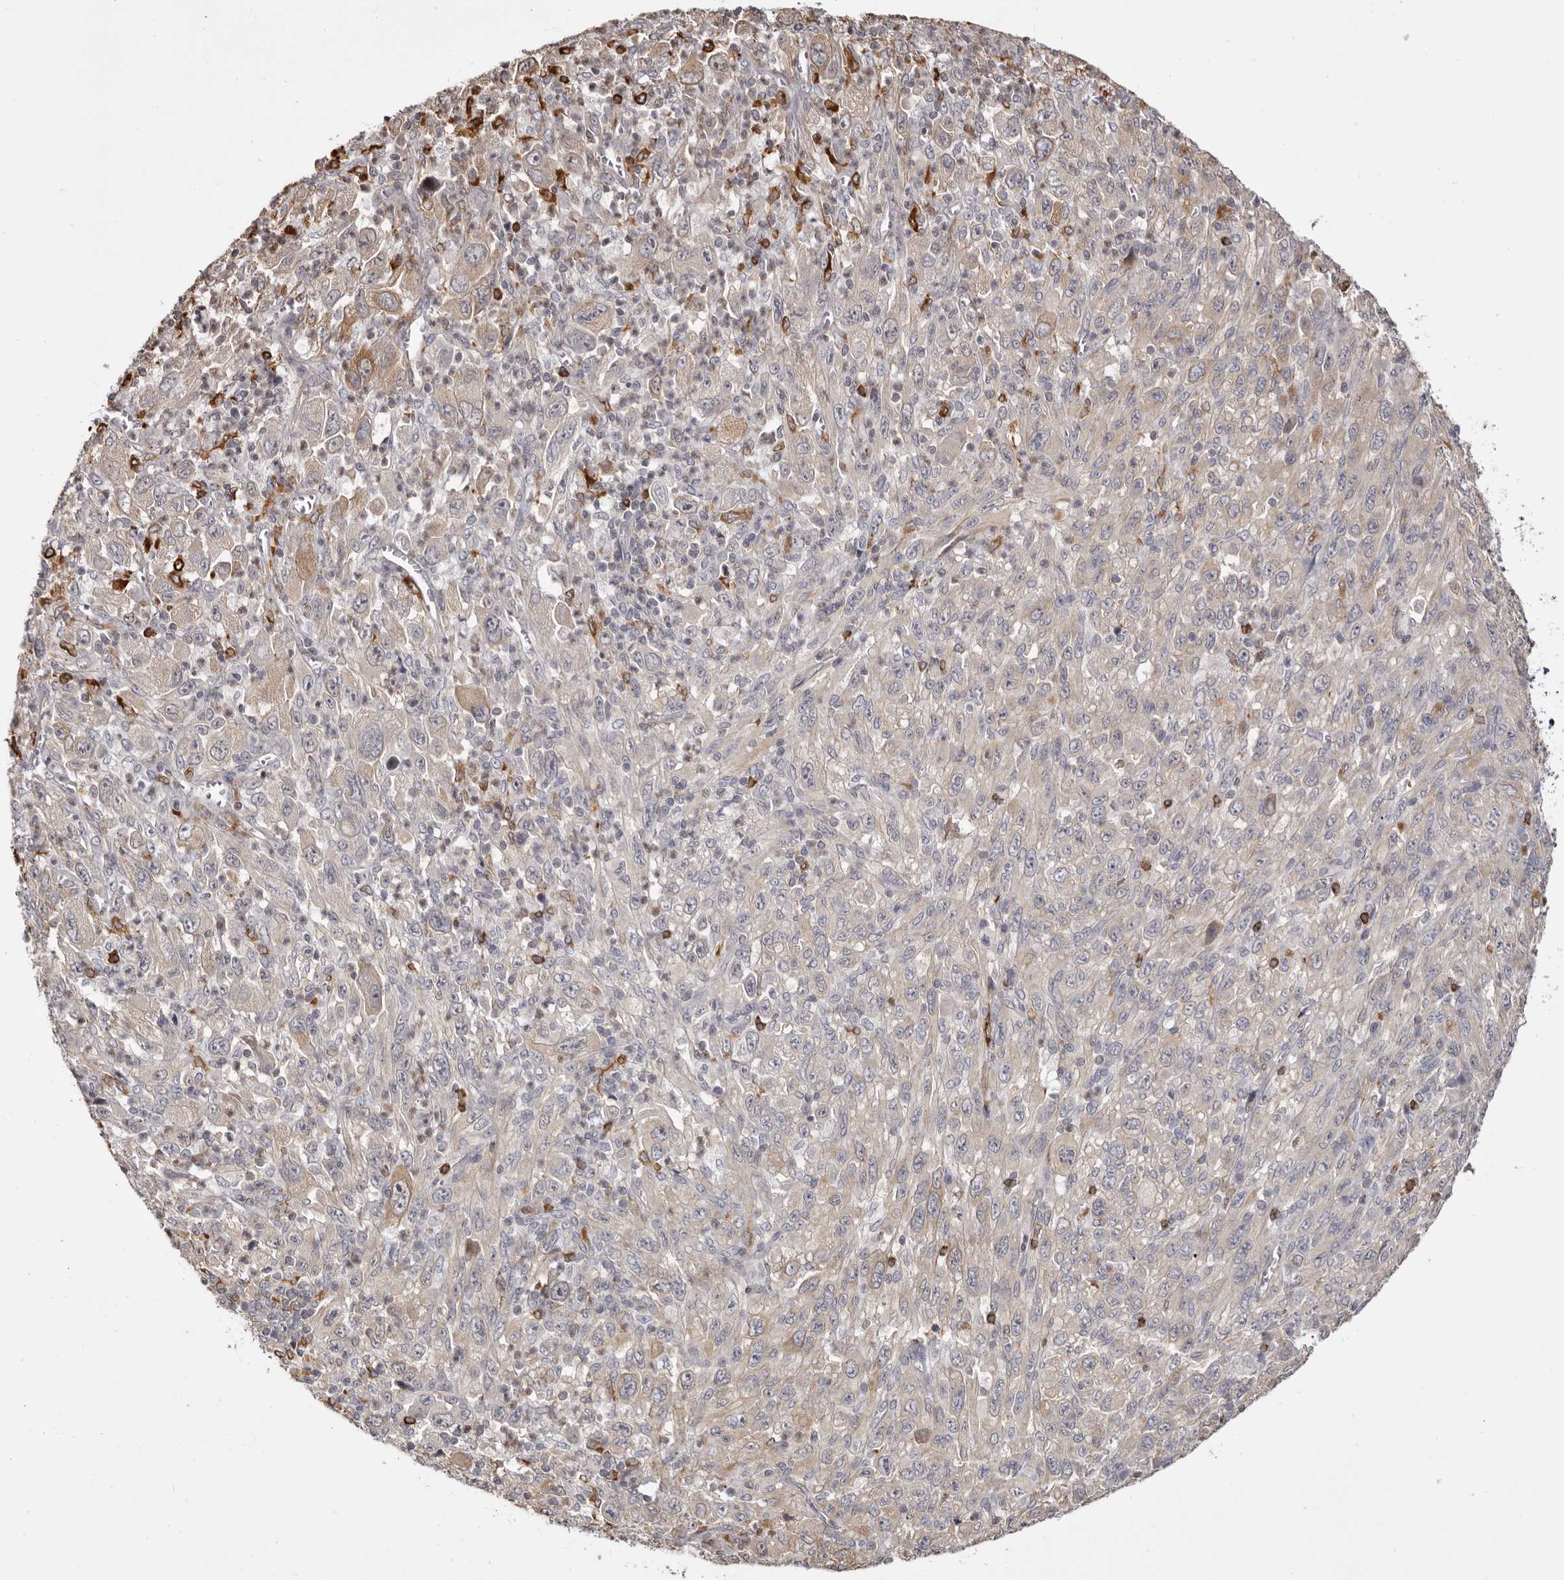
{"staining": {"intensity": "moderate", "quantity": "<25%", "location": "cytoplasmic/membranous"}, "tissue": "melanoma", "cell_type": "Tumor cells", "image_type": "cancer", "snomed": [{"axis": "morphology", "description": "Malignant melanoma, Metastatic site"}, {"axis": "topography", "description": "Skin"}], "caption": "Moderate cytoplasmic/membranous expression for a protein is appreciated in approximately <25% of tumor cells of melanoma using immunohistochemistry (IHC).", "gene": "TNNI1", "patient": {"sex": "female", "age": 56}}